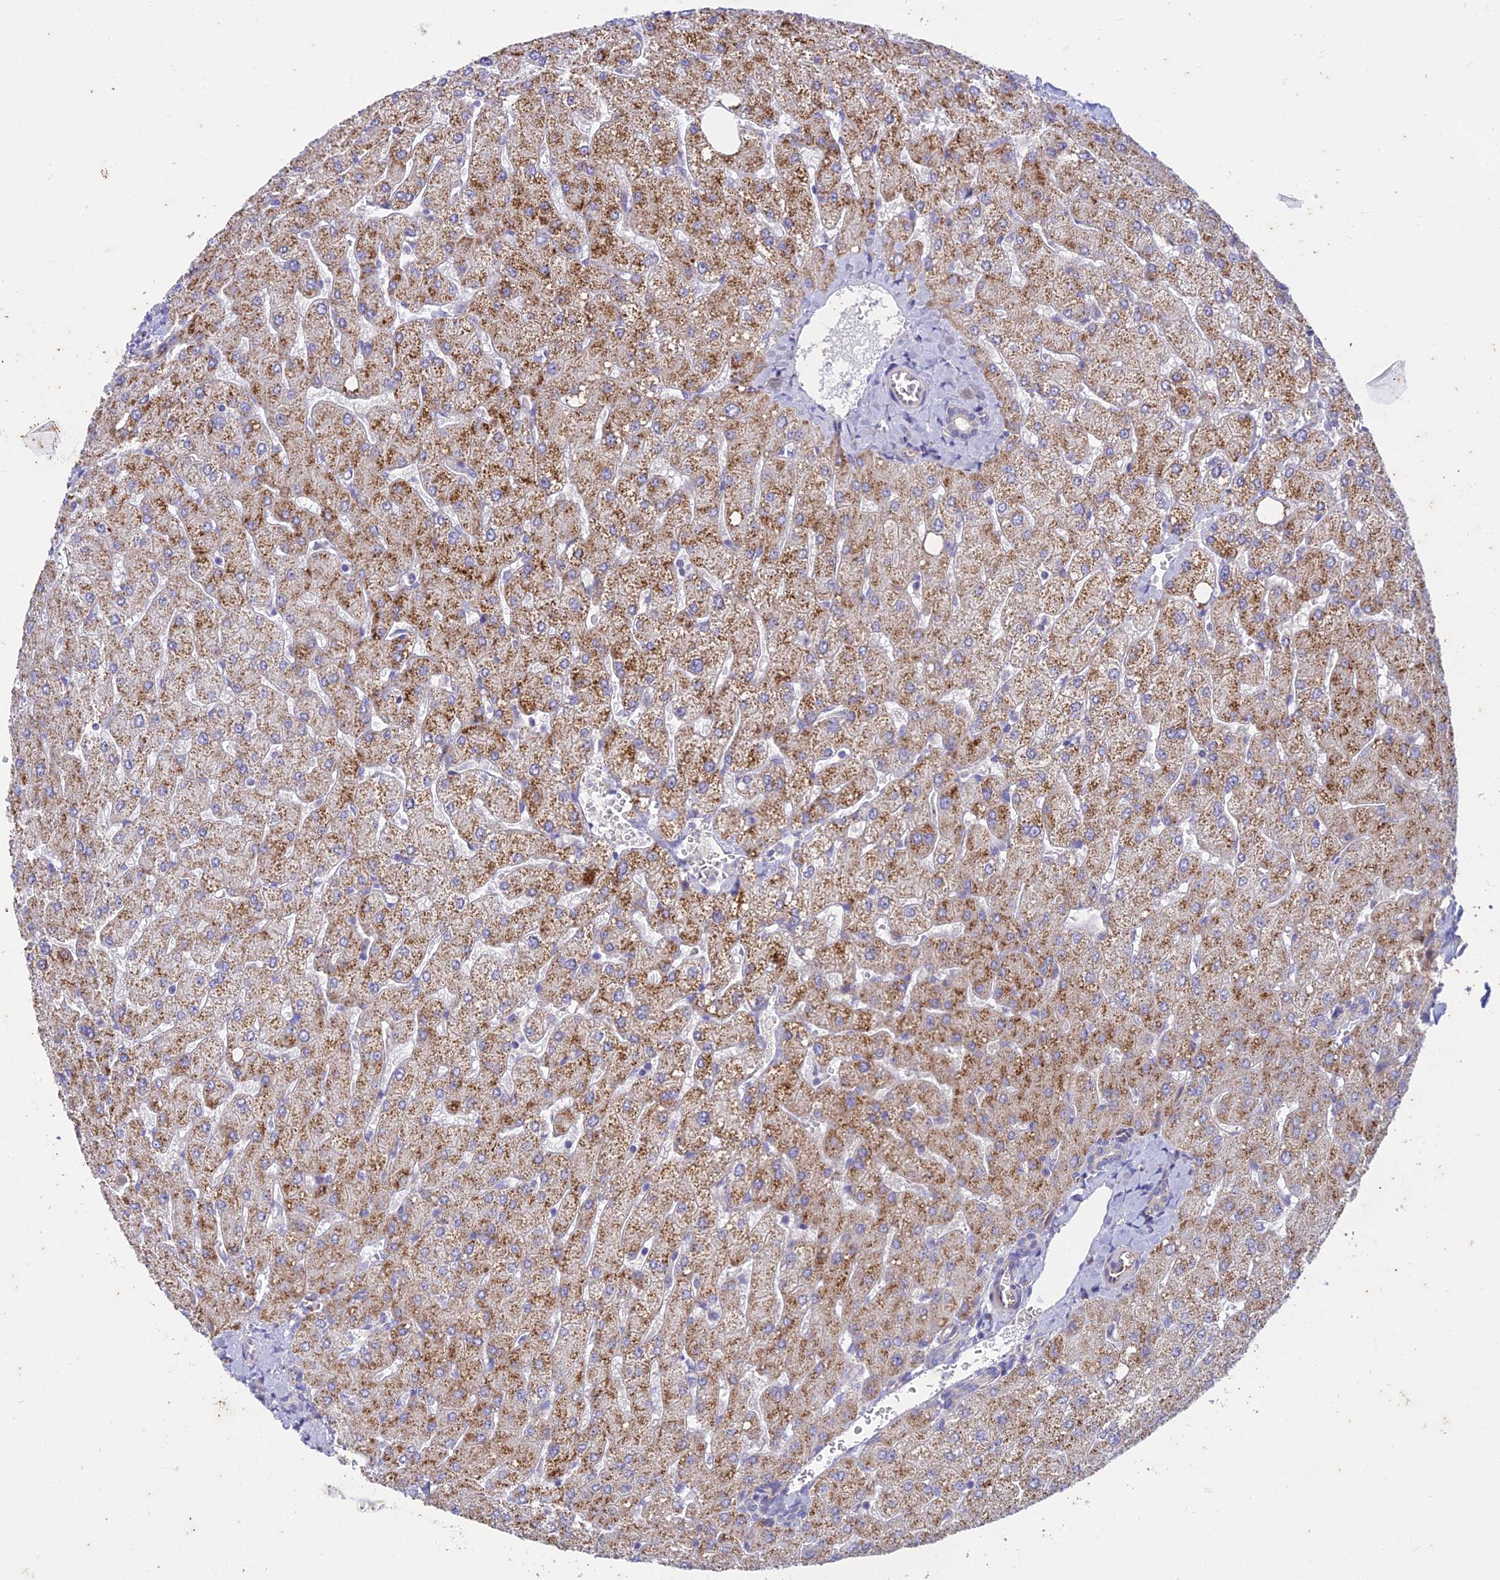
{"staining": {"intensity": "negative", "quantity": "none", "location": "none"}, "tissue": "liver", "cell_type": "Cholangiocytes", "image_type": "normal", "snomed": [{"axis": "morphology", "description": "Normal tissue, NOS"}, {"axis": "topography", "description": "Liver"}], "caption": "Cholangiocytes are negative for brown protein staining in normal liver. The staining was performed using DAB to visualize the protein expression in brown, while the nuclei were stained in blue with hematoxylin (Magnification: 20x).", "gene": "PTCD2", "patient": {"sex": "male", "age": 55}}